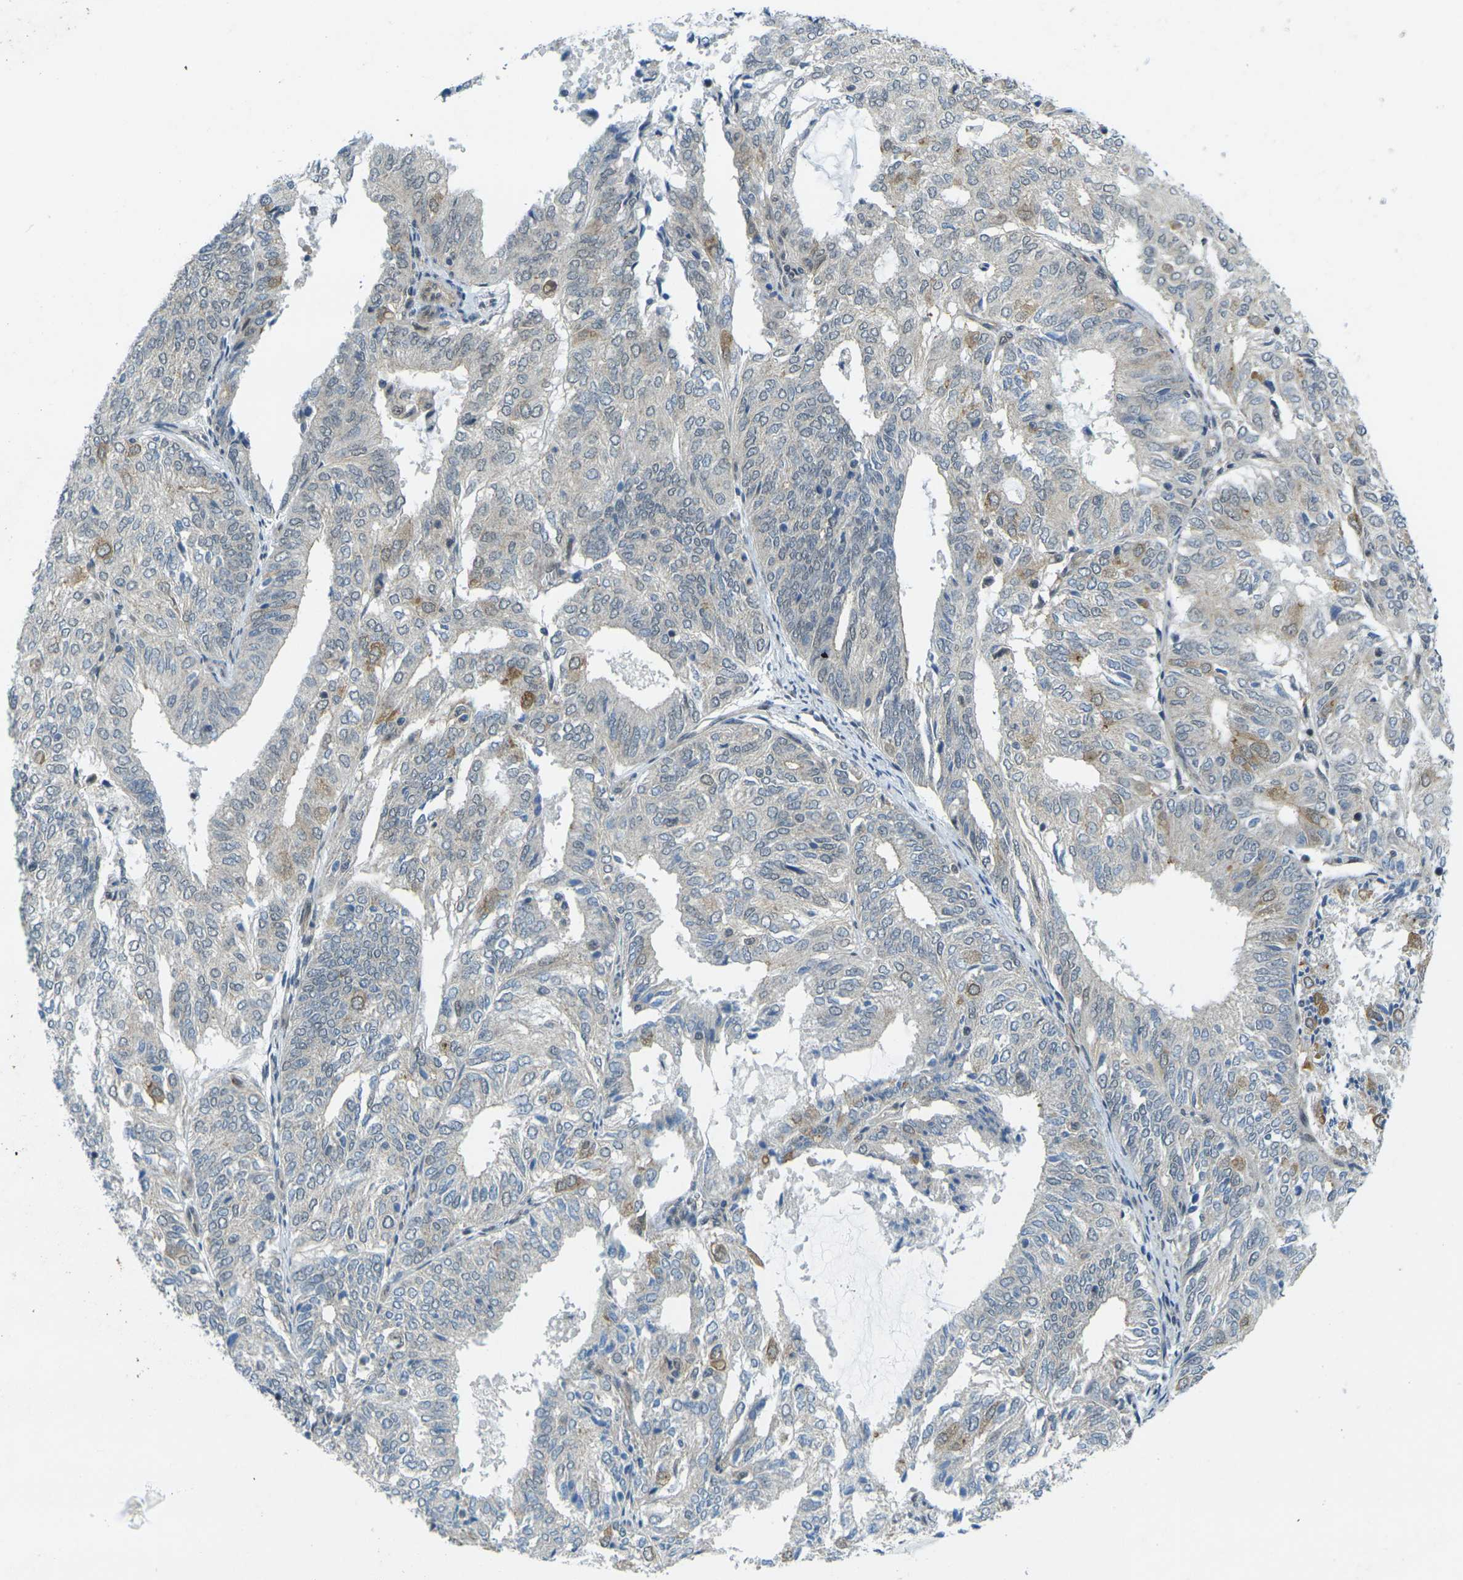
{"staining": {"intensity": "weak", "quantity": "<25%", "location": "cytoplasmic/membranous"}, "tissue": "endometrial cancer", "cell_type": "Tumor cells", "image_type": "cancer", "snomed": [{"axis": "morphology", "description": "Adenocarcinoma, NOS"}, {"axis": "topography", "description": "Uterus"}], "caption": "The micrograph shows no significant positivity in tumor cells of endometrial adenocarcinoma. (Immunohistochemistry, brightfield microscopy, high magnification).", "gene": "KCTD10", "patient": {"sex": "female", "age": 60}}